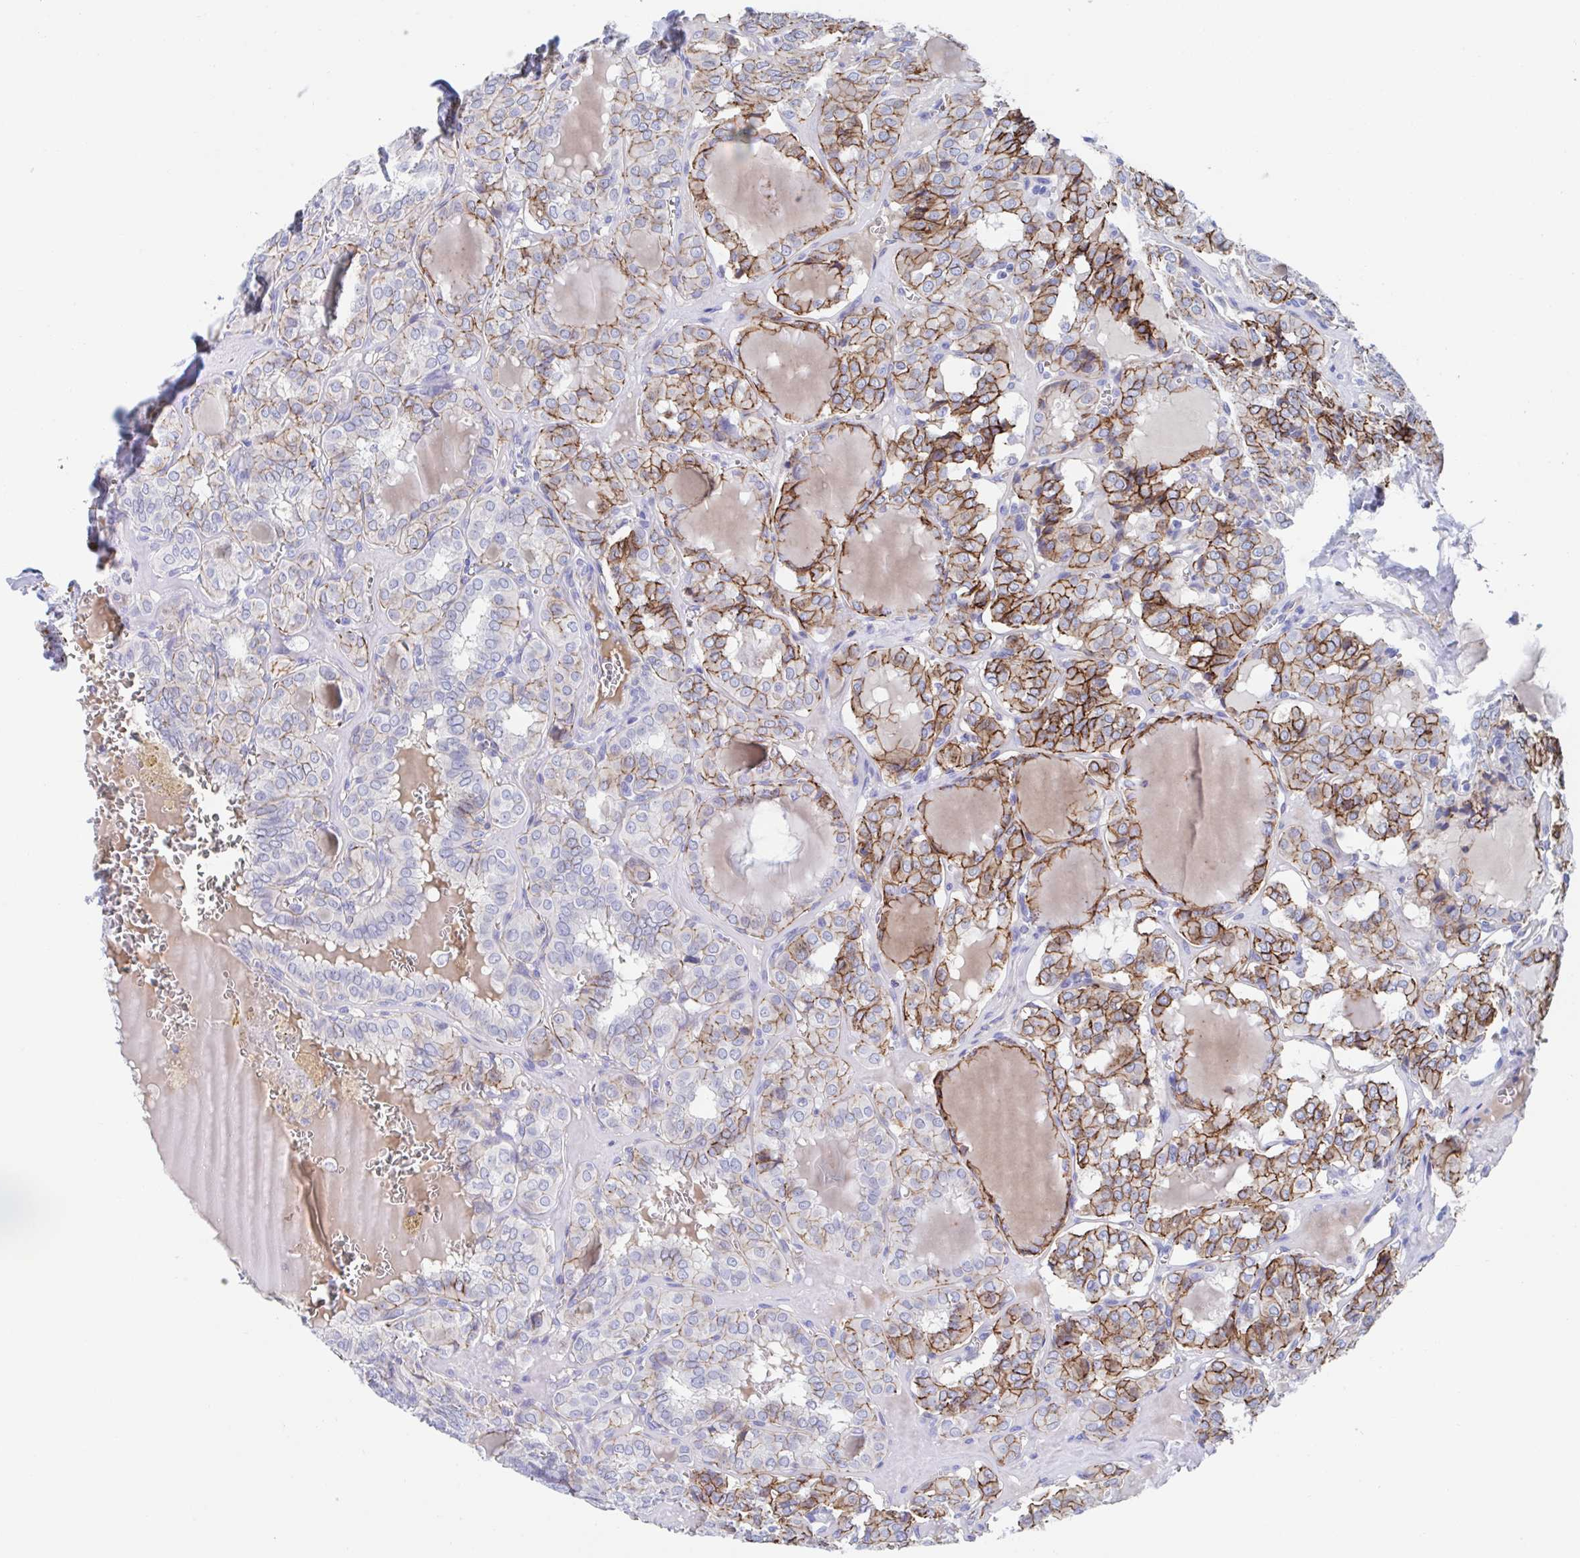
{"staining": {"intensity": "moderate", "quantity": "25%-75%", "location": "cytoplasmic/membranous"}, "tissue": "thyroid cancer", "cell_type": "Tumor cells", "image_type": "cancer", "snomed": [{"axis": "morphology", "description": "Papillary adenocarcinoma, NOS"}, {"axis": "topography", "description": "Thyroid gland"}], "caption": "Protein expression analysis of human thyroid cancer (papillary adenocarcinoma) reveals moderate cytoplasmic/membranous expression in approximately 25%-75% of tumor cells.", "gene": "CDH2", "patient": {"sex": "female", "age": 41}}